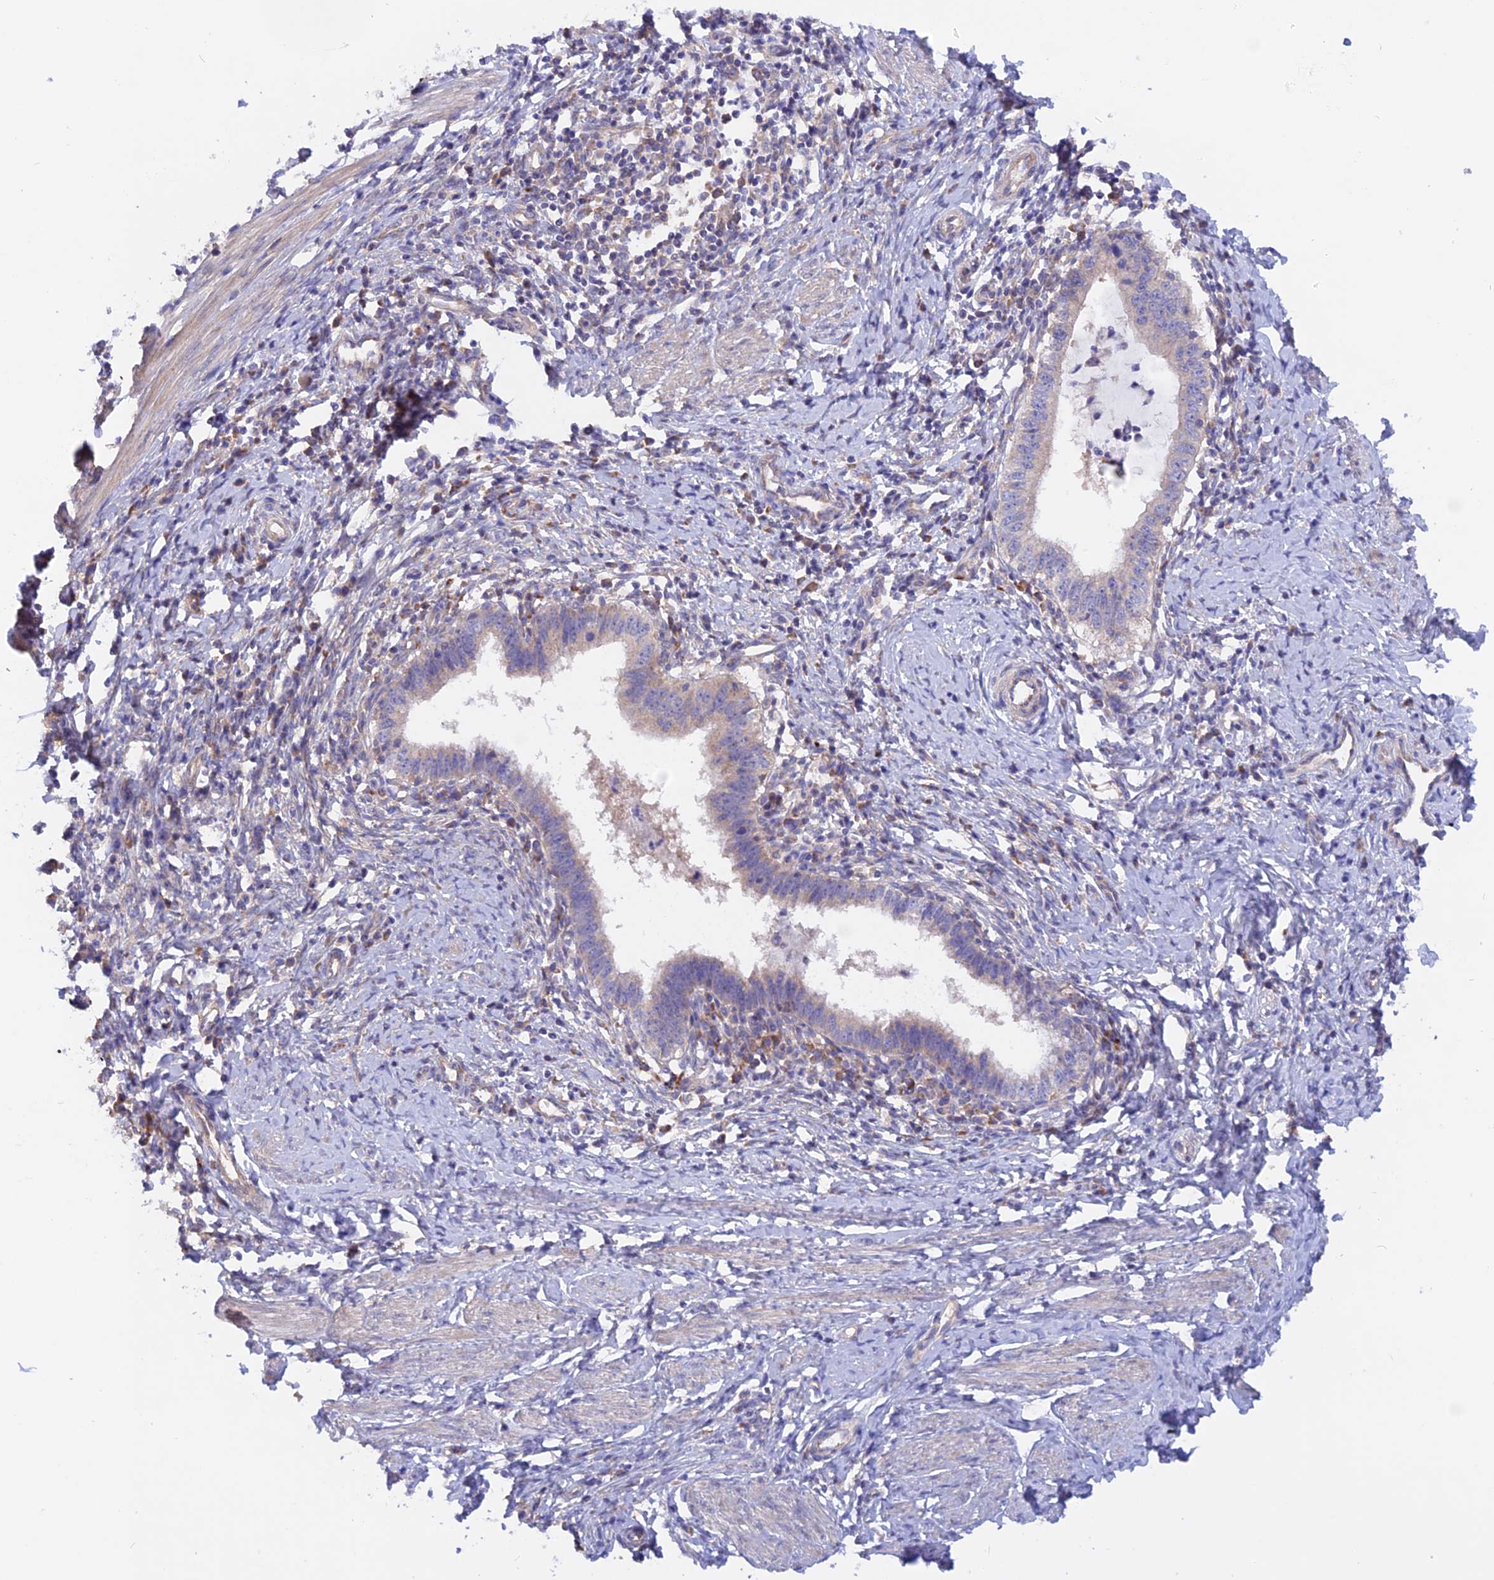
{"staining": {"intensity": "weak", "quantity": "<25%", "location": "cytoplasmic/membranous"}, "tissue": "cervical cancer", "cell_type": "Tumor cells", "image_type": "cancer", "snomed": [{"axis": "morphology", "description": "Adenocarcinoma, NOS"}, {"axis": "topography", "description": "Cervix"}], "caption": "Human cervical adenocarcinoma stained for a protein using immunohistochemistry displays no staining in tumor cells.", "gene": "HYCC1", "patient": {"sex": "female", "age": 36}}